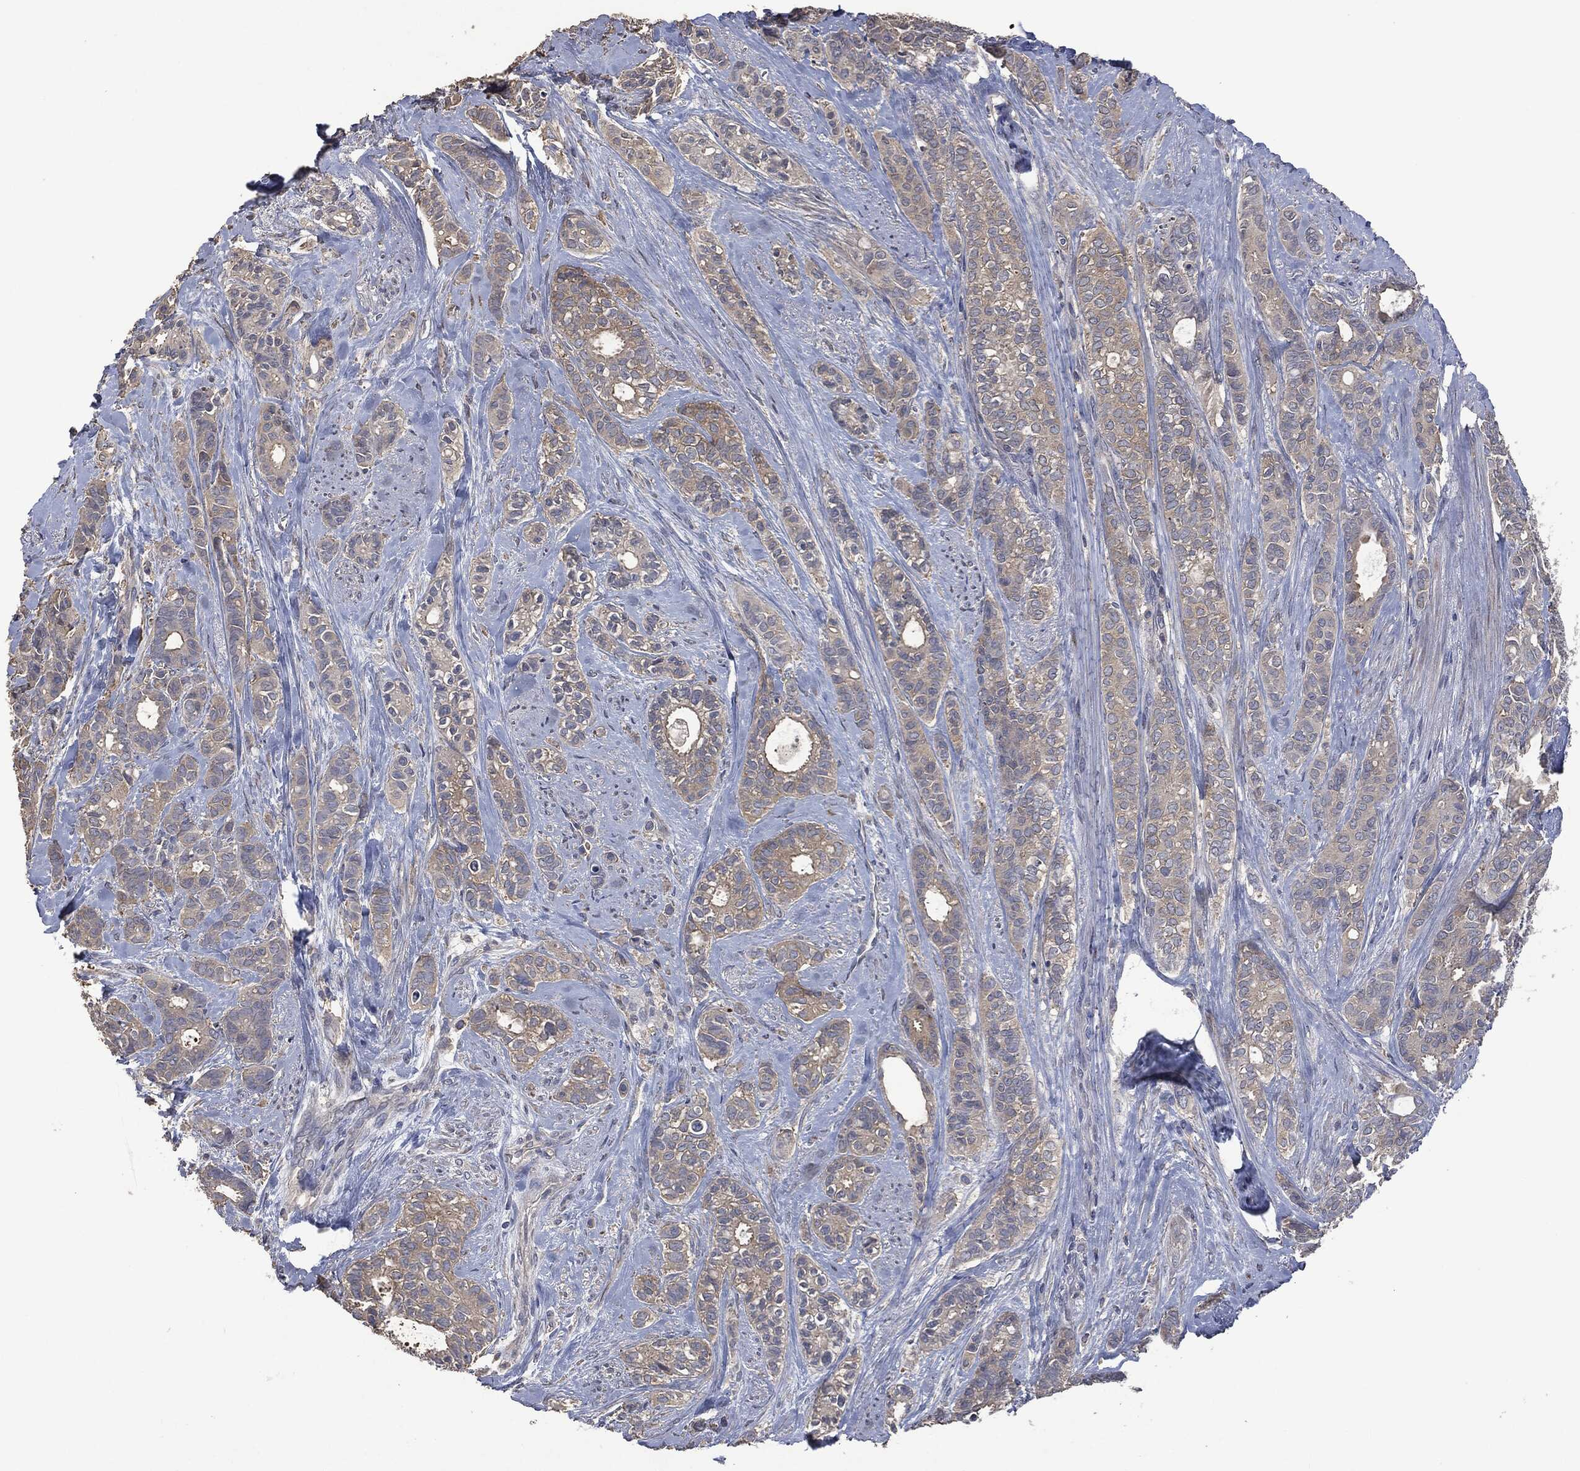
{"staining": {"intensity": "weak", "quantity": "25%-75%", "location": "cytoplasmic/membranous"}, "tissue": "breast cancer", "cell_type": "Tumor cells", "image_type": "cancer", "snomed": [{"axis": "morphology", "description": "Duct carcinoma"}, {"axis": "topography", "description": "Breast"}], "caption": "The immunohistochemical stain labels weak cytoplasmic/membranous expression in tumor cells of breast infiltrating ductal carcinoma tissue. Nuclei are stained in blue.", "gene": "MSLN", "patient": {"sex": "female", "age": 71}}